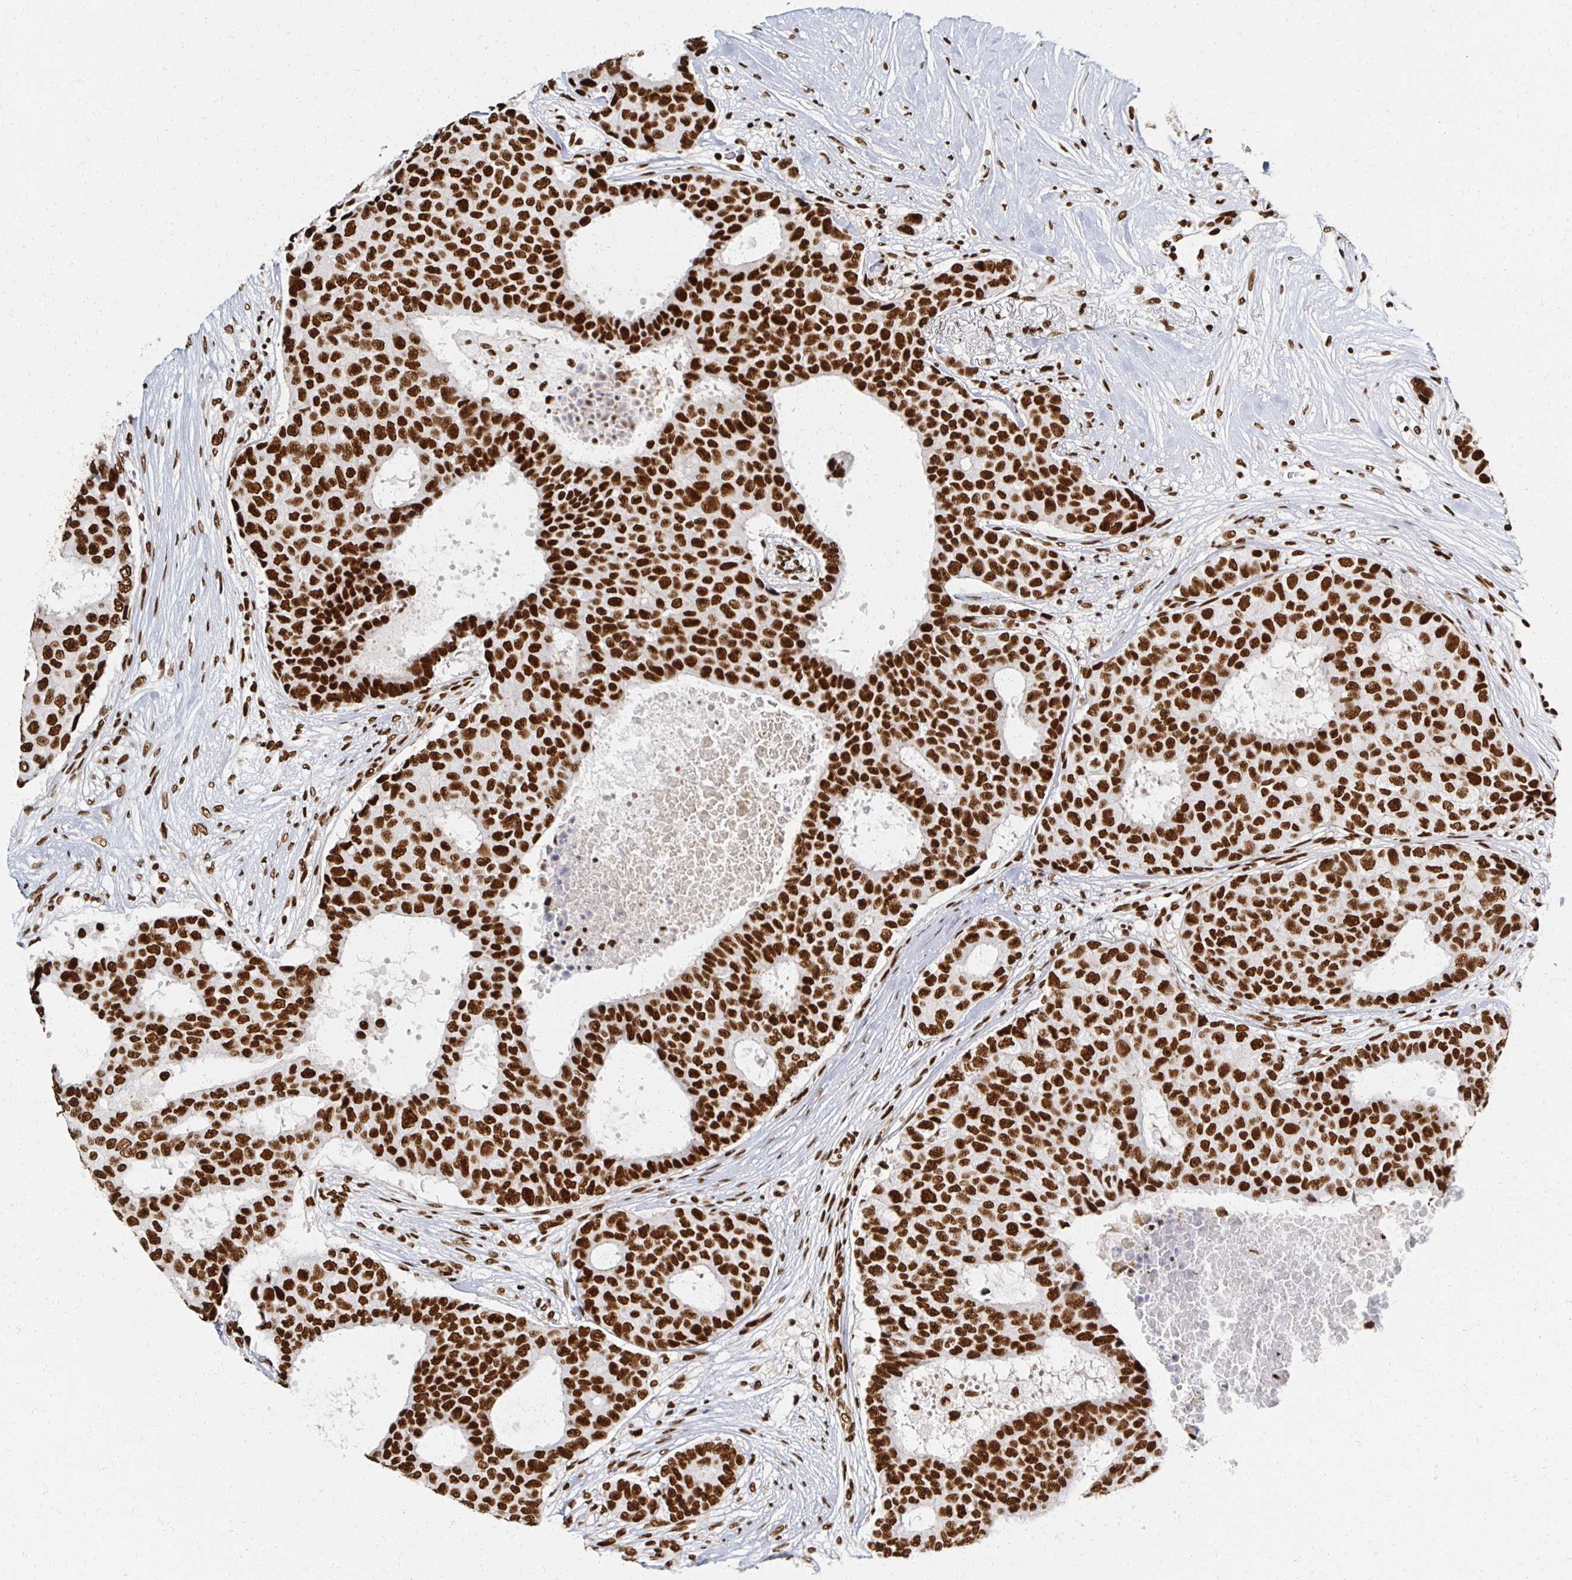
{"staining": {"intensity": "strong", "quantity": ">75%", "location": "nuclear"}, "tissue": "breast cancer", "cell_type": "Tumor cells", "image_type": "cancer", "snomed": [{"axis": "morphology", "description": "Duct carcinoma"}, {"axis": "topography", "description": "Breast"}], "caption": "The photomicrograph shows a brown stain indicating the presence of a protein in the nuclear of tumor cells in breast invasive ductal carcinoma. The staining was performed using DAB (3,3'-diaminobenzidine), with brown indicating positive protein expression. Nuclei are stained blue with hematoxylin.", "gene": "RBBP7", "patient": {"sex": "female", "age": 75}}